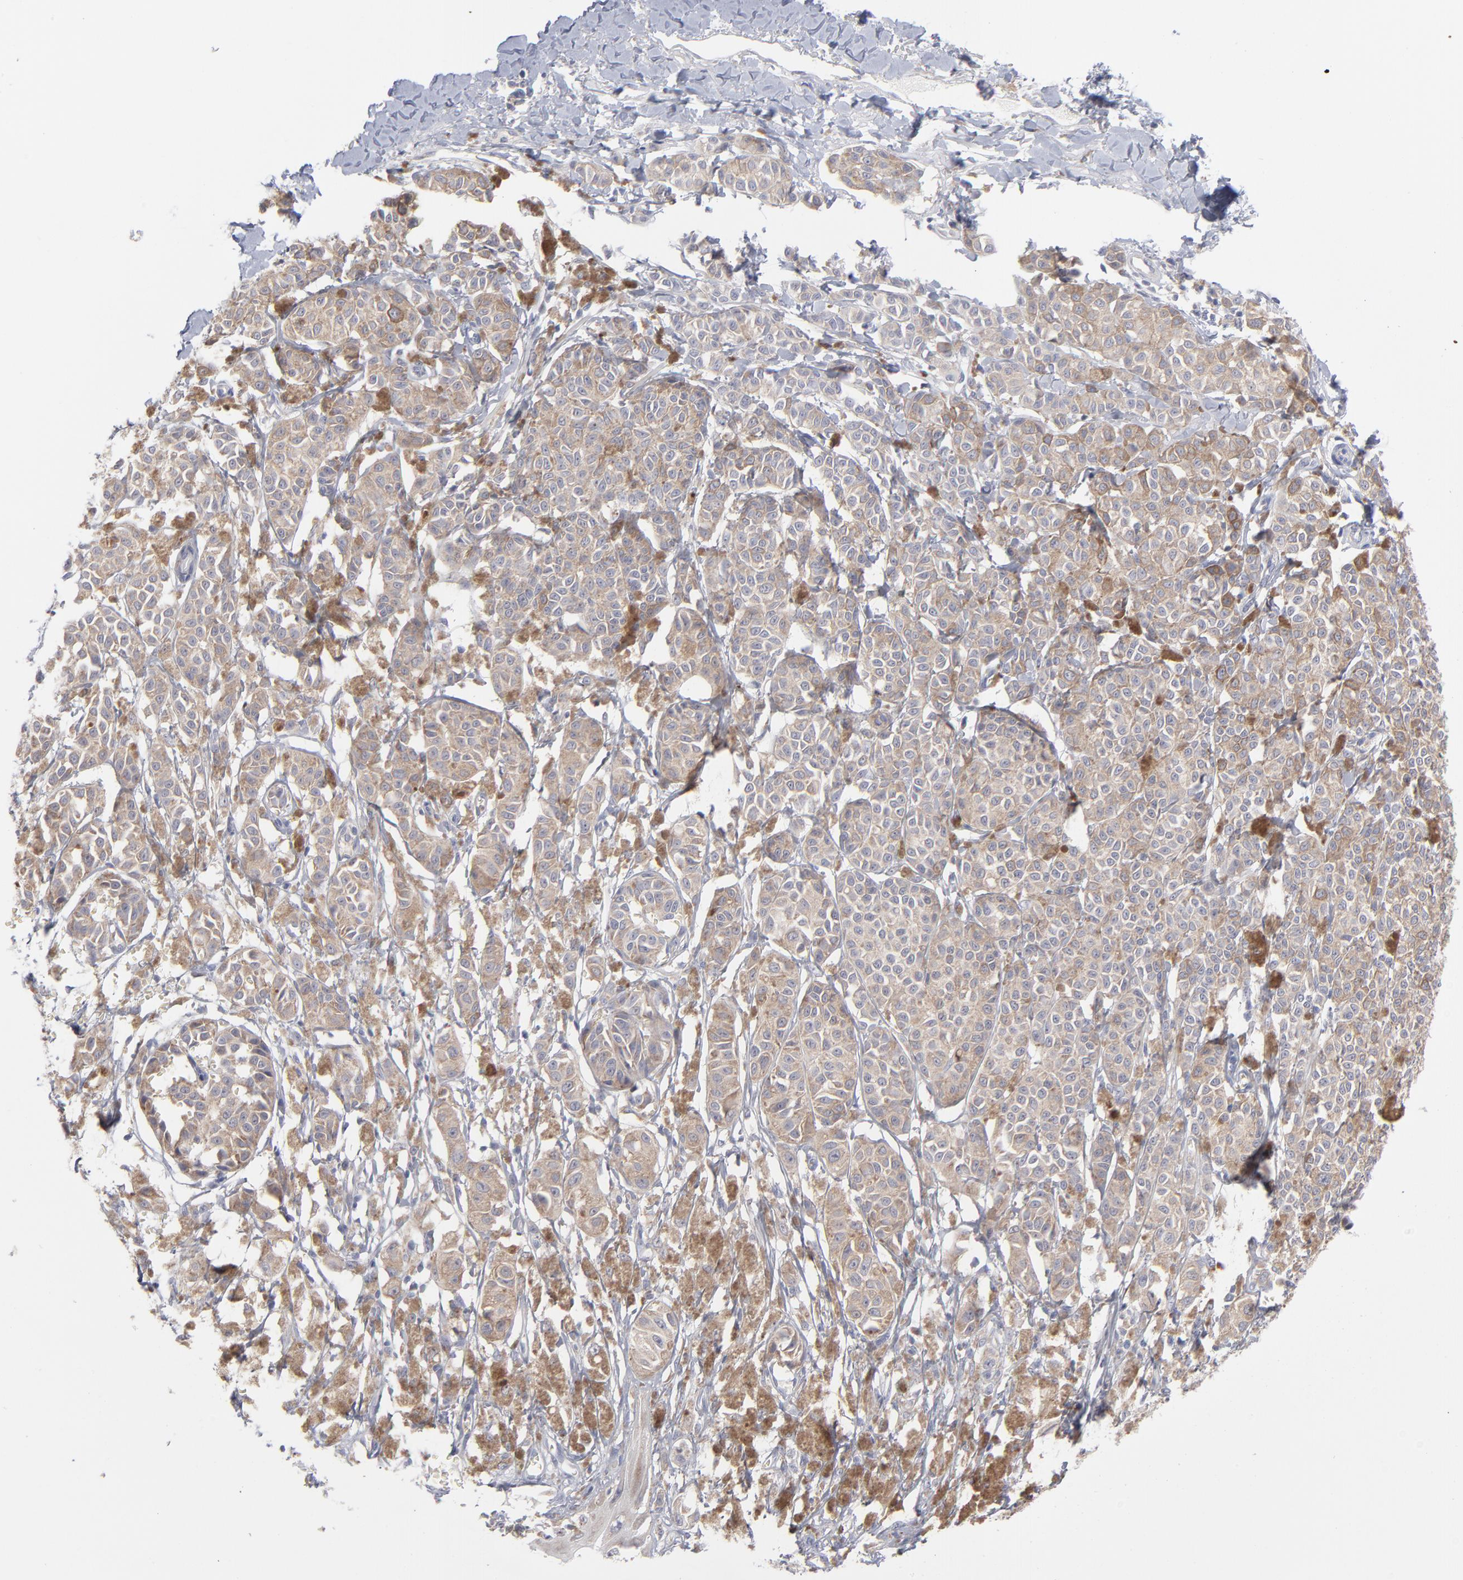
{"staining": {"intensity": "weak", "quantity": ">75%", "location": "cytoplasmic/membranous"}, "tissue": "melanoma", "cell_type": "Tumor cells", "image_type": "cancer", "snomed": [{"axis": "morphology", "description": "Malignant melanoma, NOS"}, {"axis": "topography", "description": "Skin"}], "caption": "This is an image of IHC staining of malignant melanoma, which shows weak staining in the cytoplasmic/membranous of tumor cells.", "gene": "RPS24", "patient": {"sex": "male", "age": 76}}